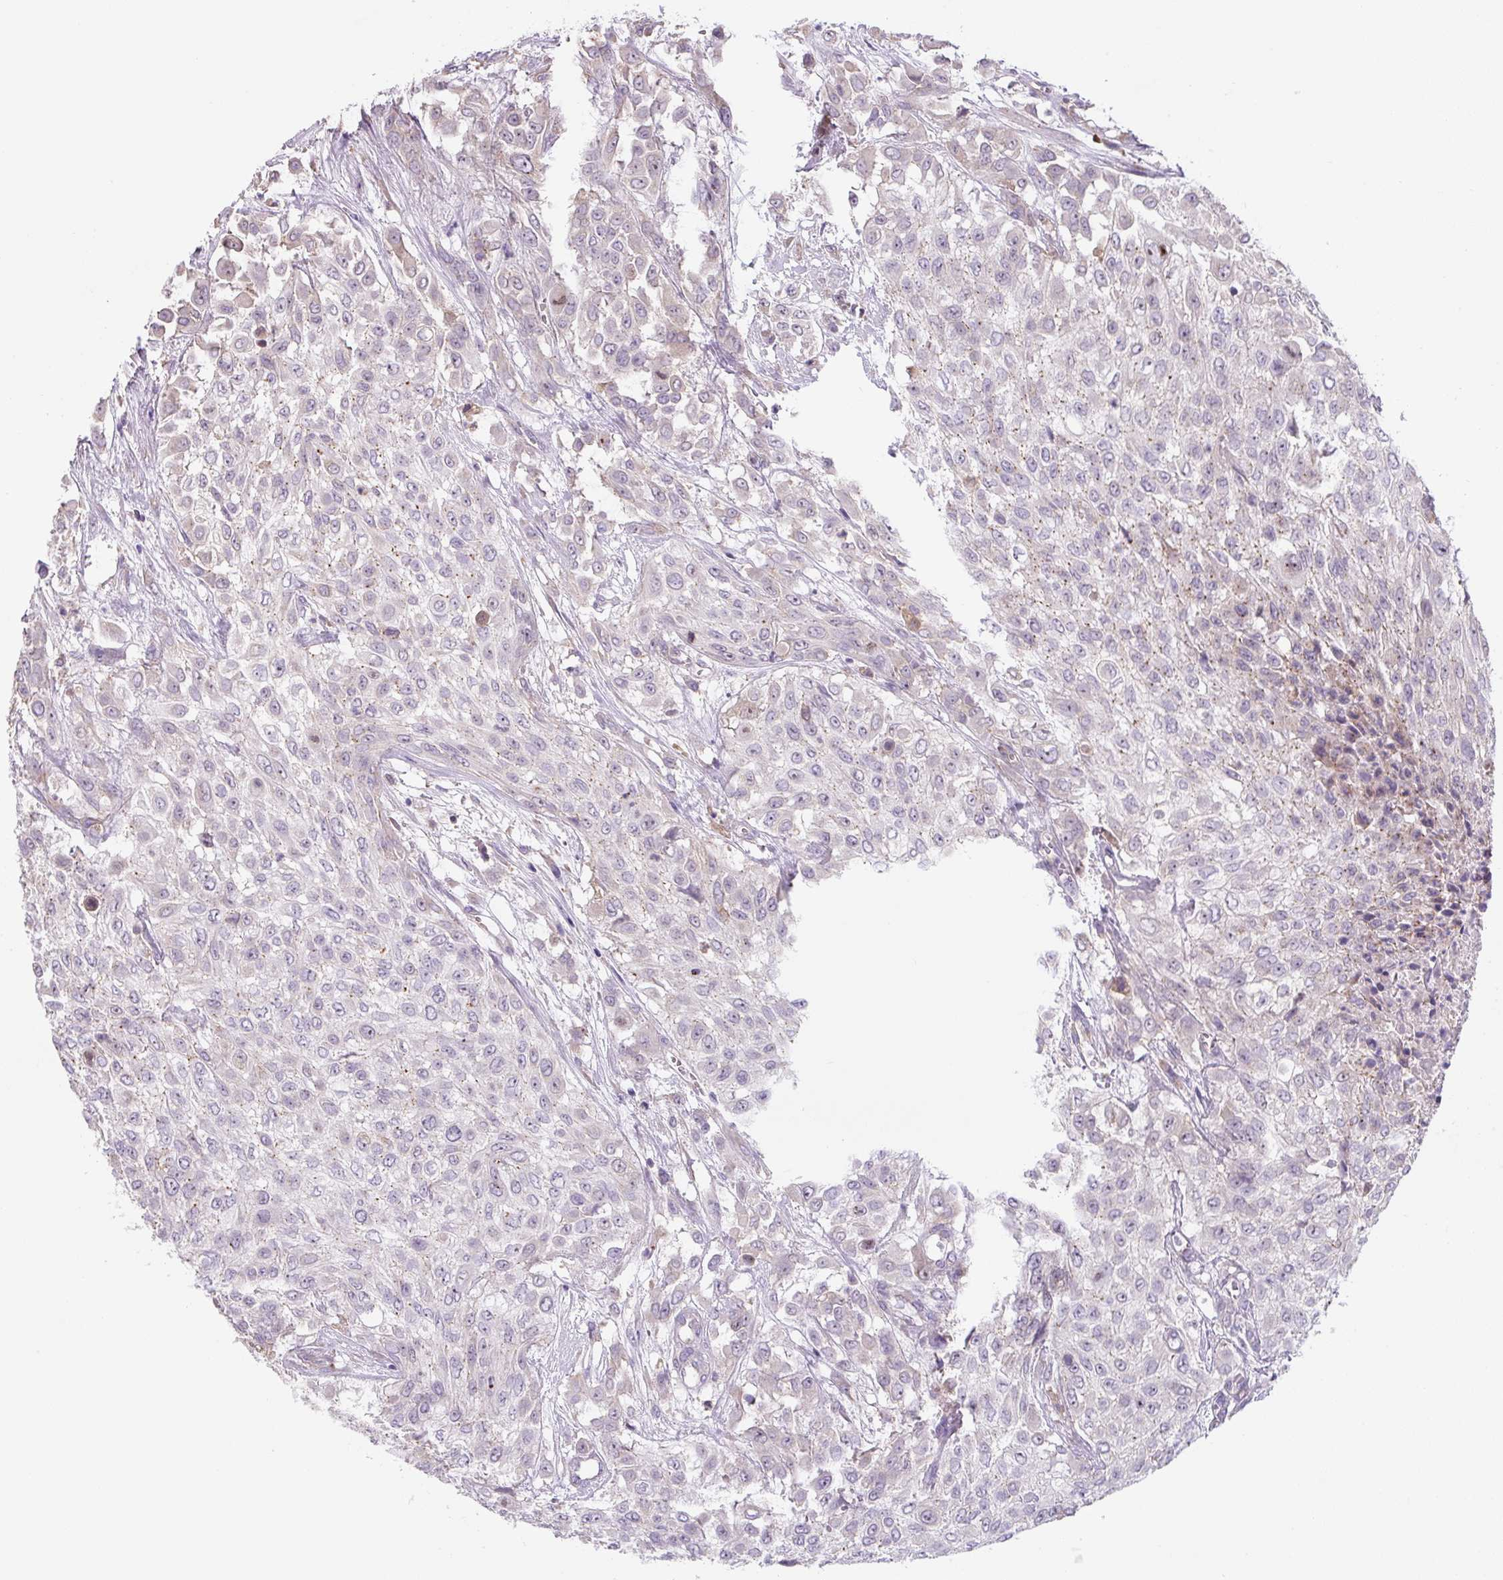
{"staining": {"intensity": "negative", "quantity": "none", "location": "none"}, "tissue": "urothelial cancer", "cell_type": "Tumor cells", "image_type": "cancer", "snomed": [{"axis": "morphology", "description": "Urothelial carcinoma, High grade"}, {"axis": "topography", "description": "Urinary bladder"}], "caption": "DAB immunohistochemical staining of human high-grade urothelial carcinoma reveals no significant positivity in tumor cells.", "gene": "FZD5", "patient": {"sex": "male", "age": 57}}